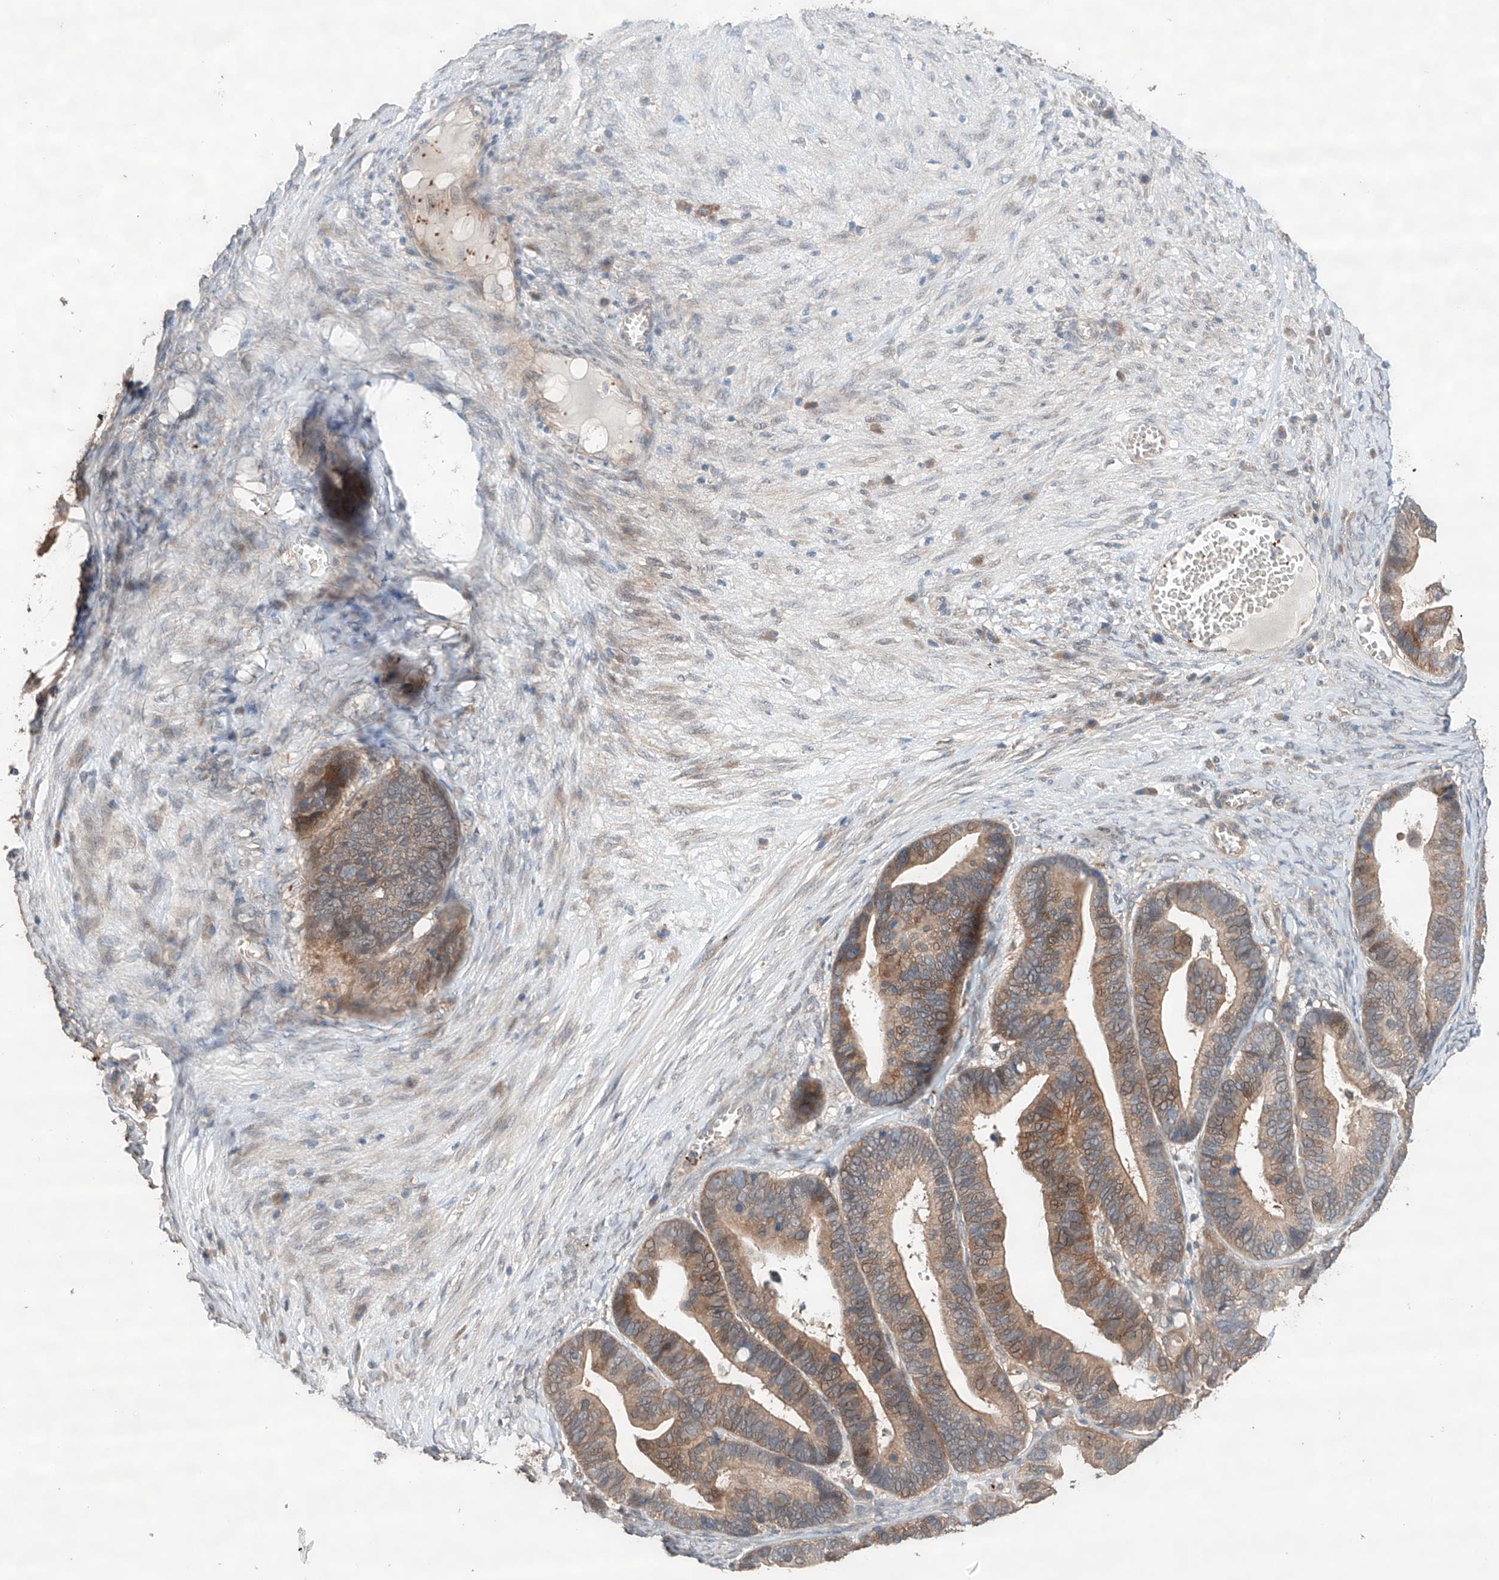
{"staining": {"intensity": "moderate", "quantity": ">75%", "location": "cytoplasmic/membranous"}, "tissue": "ovarian cancer", "cell_type": "Tumor cells", "image_type": "cancer", "snomed": [{"axis": "morphology", "description": "Cystadenocarcinoma, serous, NOS"}, {"axis": "topography", "description": "Ovary"}], "caption": "Human ovarian serous cystadenocarcinoma stained with a protein marker shows moderate staining in tumor cells.", "gene": "ZFHX2", "patient": {"sex": "female", "age": 56}}